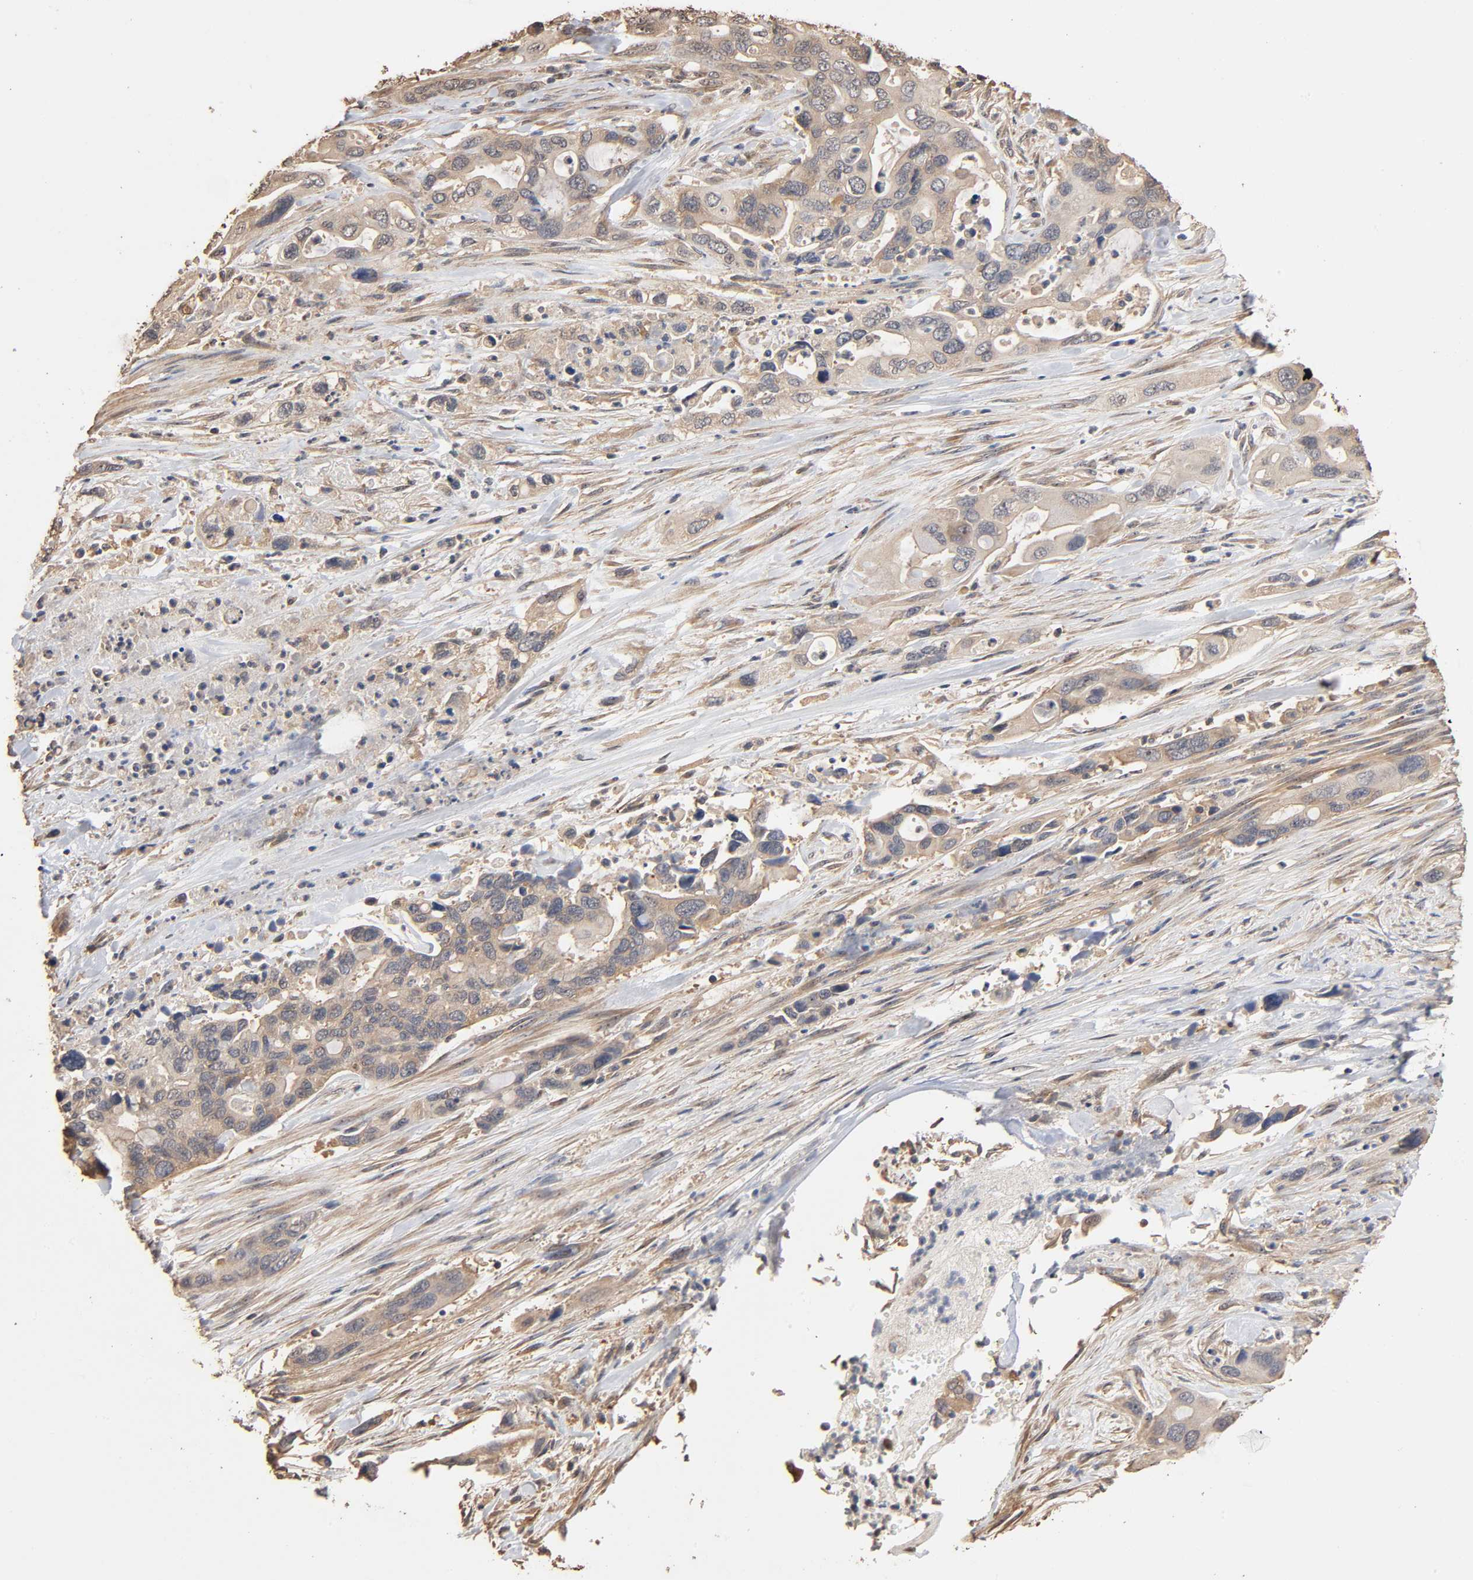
{"staining": {"intensity": "weak", "quantity": ">75%", "location": "cytoplasmic/membranous"}, "tissue": "pancreatic cancer", "cell_type": "Tumor cells", "image_type": "cancer", "snomed": [{"axis": "morphology", "description": "Adenocarcinoma, NOS"}, {"axis": "topography", "description": "Pancreas"}], "caption": "This is an image of immunohistochemistry (IHC) staining of pancreatic cancer (adenocarcinoma), which shows weak staining in the cytoplasmic/membranous of tumor cells.", "gene": "ARHGEF7", "patient": {"sex": "female", "age": 71}}